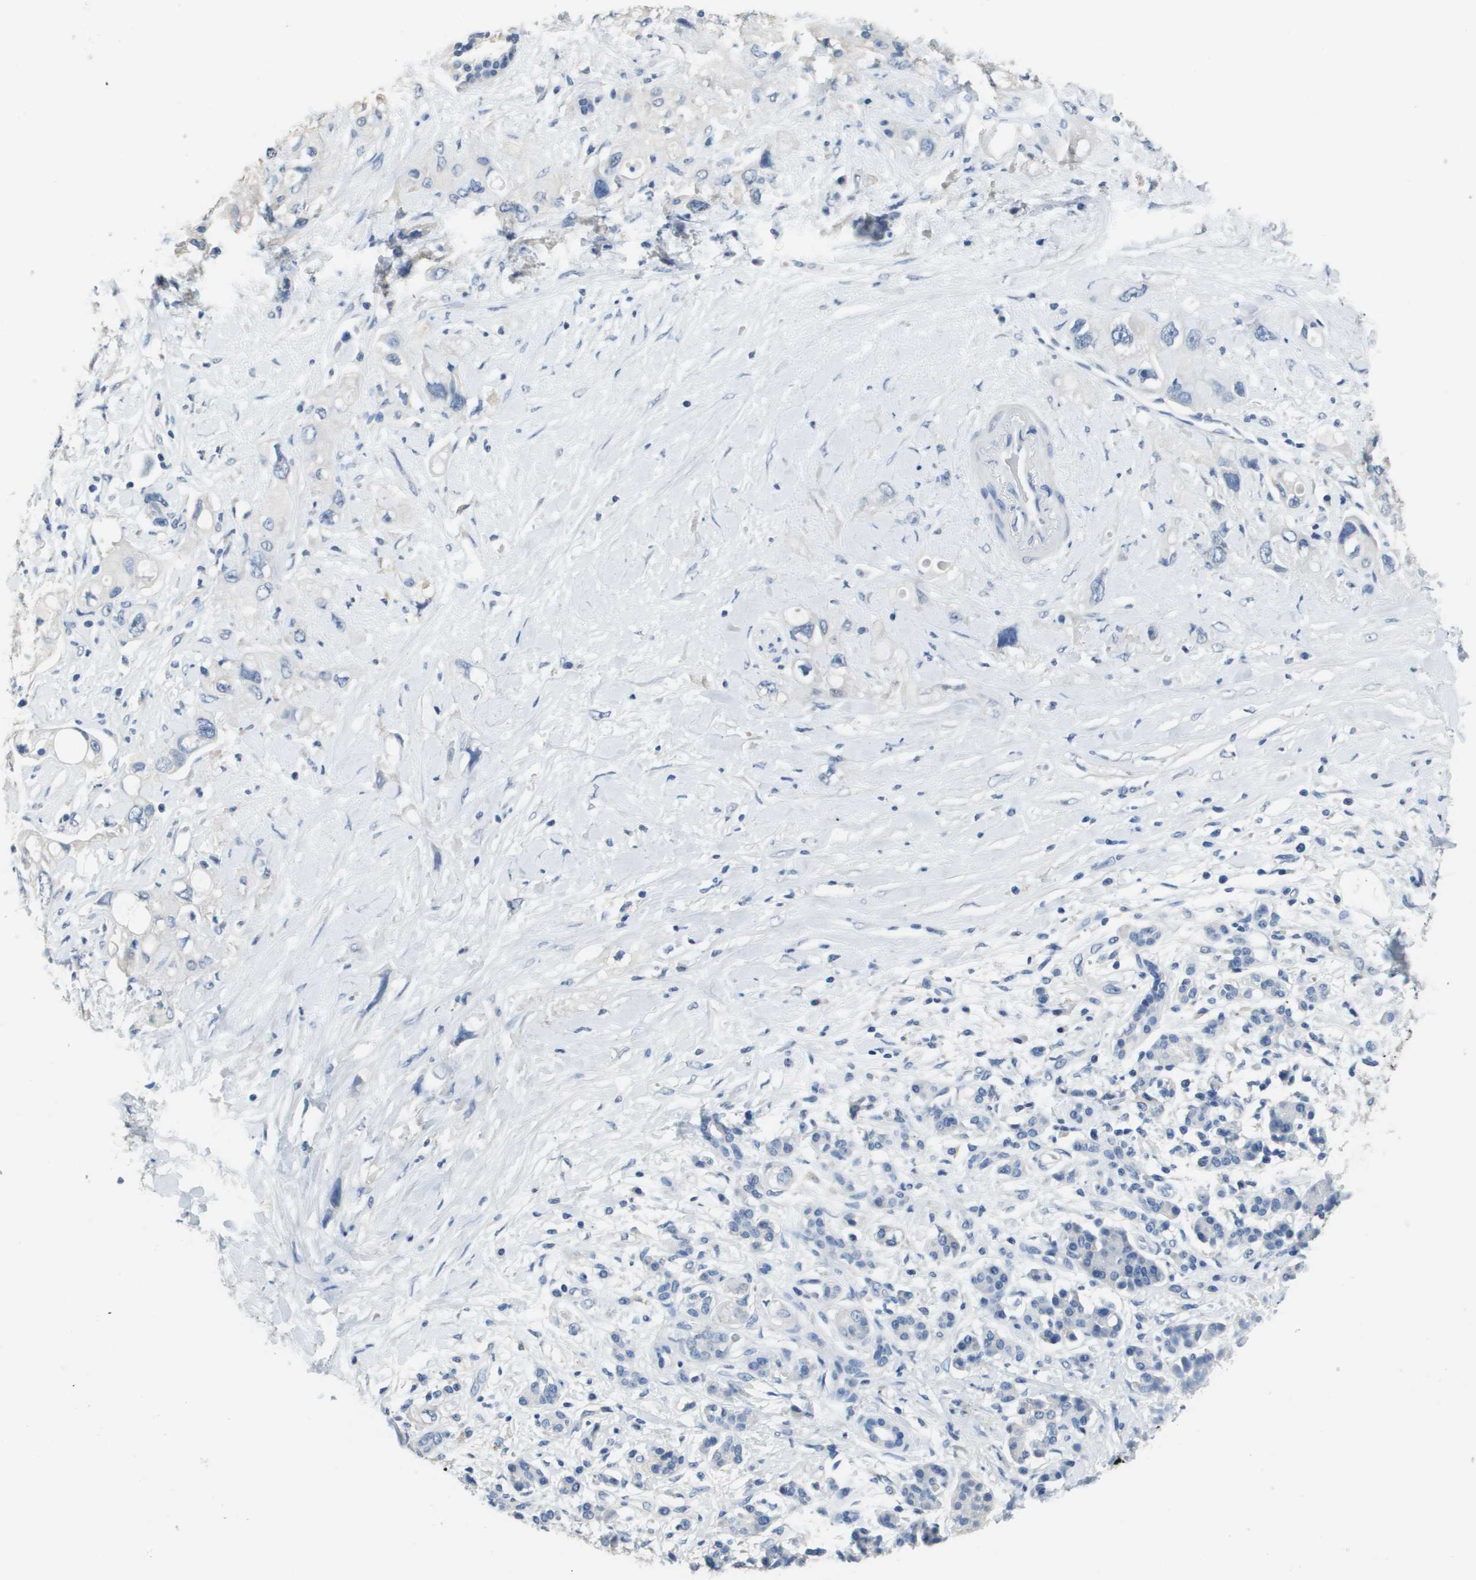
{"staining": {"intensity": "negative", "quantity": "none", "location": "none"}, "tissue": "pancreatic cancer", "cell_type": "Tumor cells", "image_type": "cancer", "snomed": [{"axis": "morphology", "description": "Adenocarcinoma, NOS"}, {"axis": "topography", "description": "Pancreas"}], "caption": "Pancreatic adenocarcinoma stained for a protein using immunohistochemistry shows no staining tumor cells.", "gene": "MT3", "patient": {"sex": "female", "age": 56}}